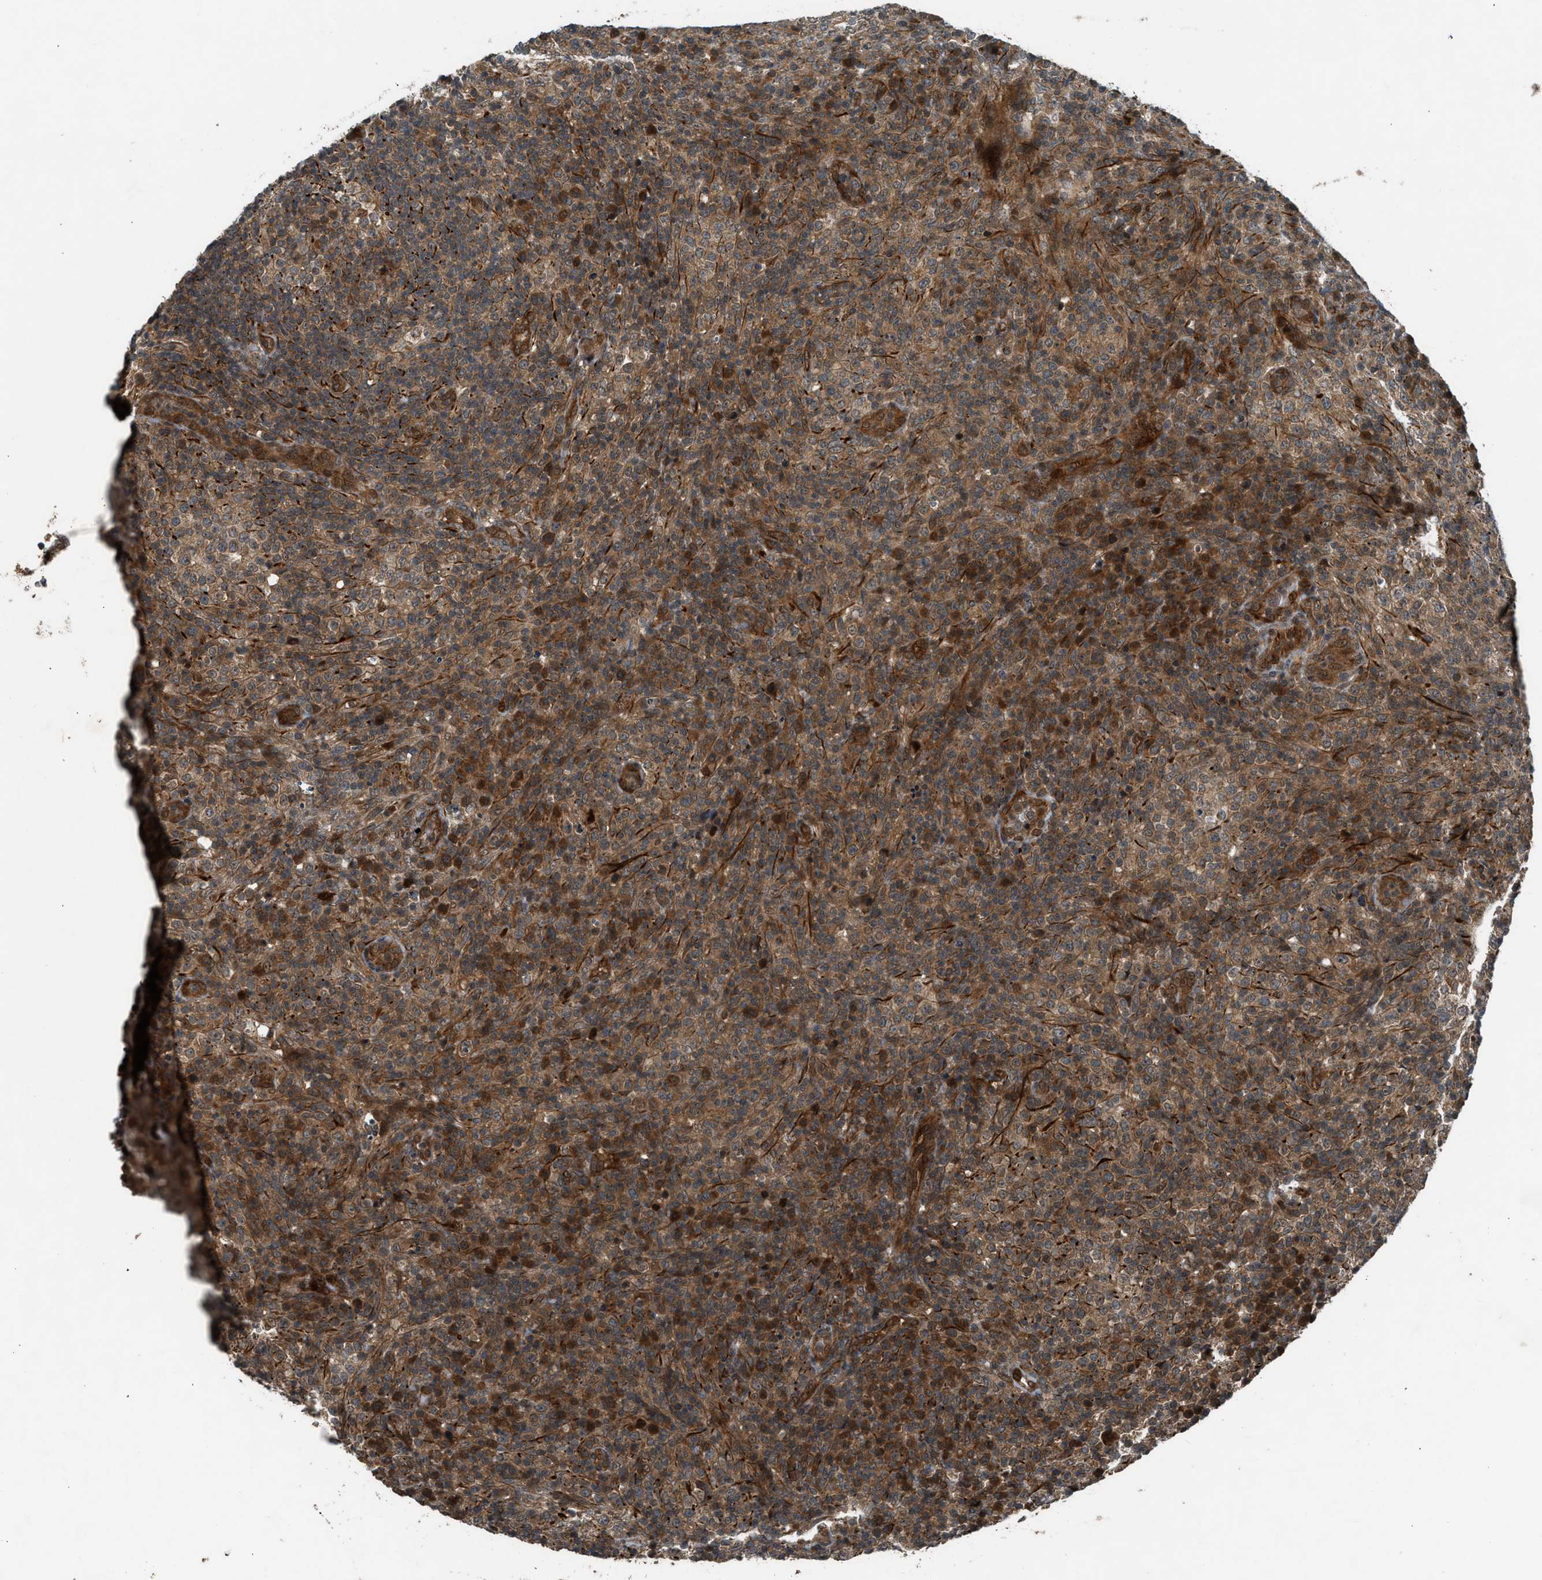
{"staining": {"intensity": "moderate", "quantity": ">75%", "location": "cytoplasmic/membranous"}, "tissue": "lymphoma", "cell_type": "Tumor cells", "image_type": "cancer", "snomed": [{"axis": "morphology", "description": "Malignant lymphoma, non-Hodgkin's type, High grade"}, {"axis": "topography", "description": "Lymph node"}], "caption": "Approximately >75% of tumor cells in malignant lymphoma, non-Hodgkin's type (high-grade) display moderate cytoplasmic/membranous protein staining as visualized by brown immunohistochemical staining.", "gene": "TXNL1", "patient": {"sex": "female", "age": 76}}